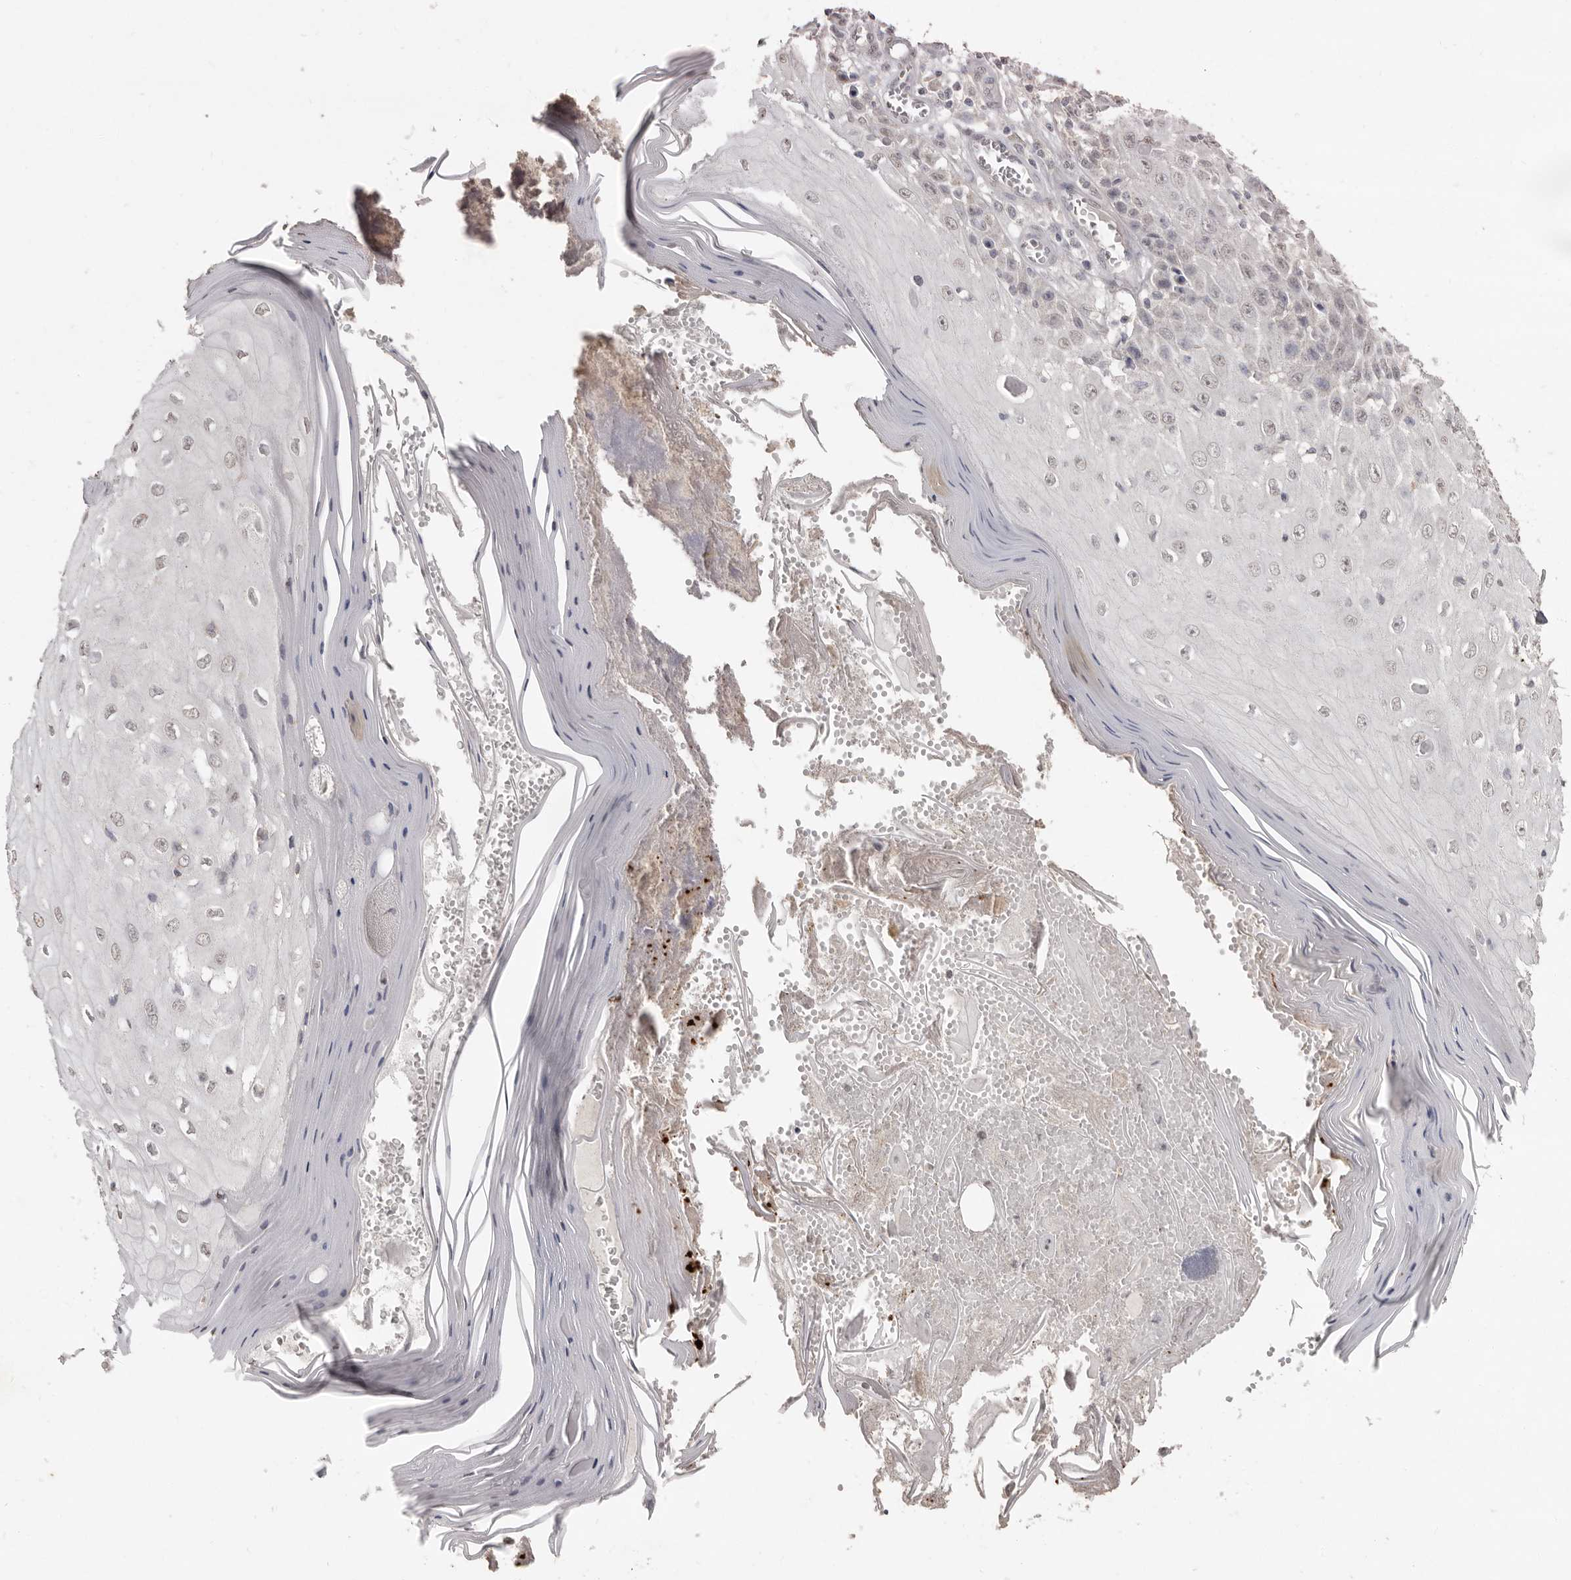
{"staining": {"intensity": "weak", "quantity": "25%-75%", "location": "nuclear"}, "tissue": "skin cancer", "cell_type": "Tumor cells", "image_type": "cancer", "snomed": [{"axis": "morphology", "description": "Squamous cell carcinoma, NOS"}, {"axis": "topography", "description": "Skin"}], "caption": "Immunohistochemical staining of squamous cell carcinoma (skin) shows low levels of weak nuclear staining in approximately 25%-75% of tumor cells.", "gene": "LINGO2", "patient": {"sex": "female", "age": 73}}